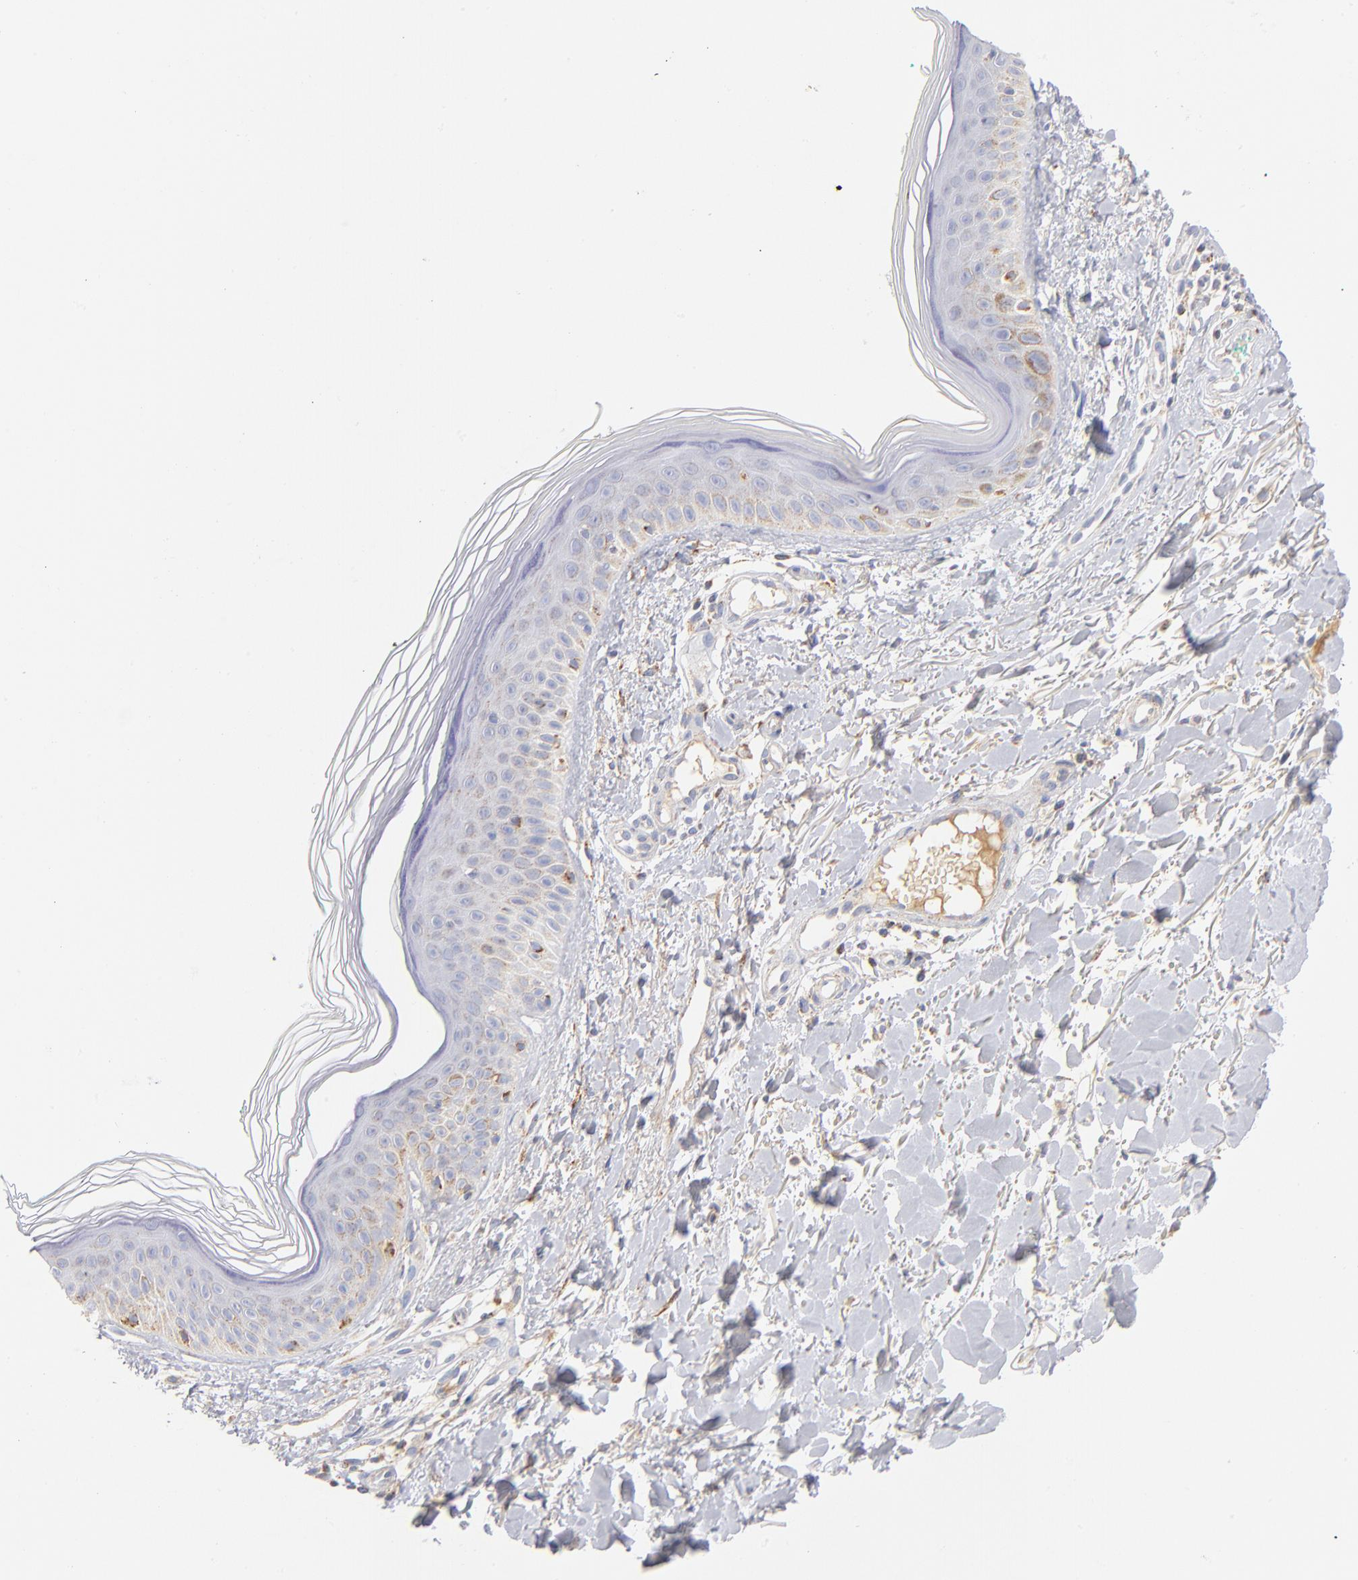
{"staining": {"intensity": "weak", "quantity": ">75%", "location": "cytoplasmic/membranous"}, "tissue": "skin", "cell_type": "Fibroblasts", "image_type": "normal", "snomed": [{"axis": "morphology", "description": "Normal tissue, NOS"}, {"axis": "topography", "description": "Skin"}], "caption": "Normal skin was stained to show a protein in brown. There is low levels of weak cytoplasmic/membranous positivity in about >75% of fibroblasts. Nuclei are stained in blue.", "gene": "DLAT", "patient": {"sex": "male", "age": 71}}